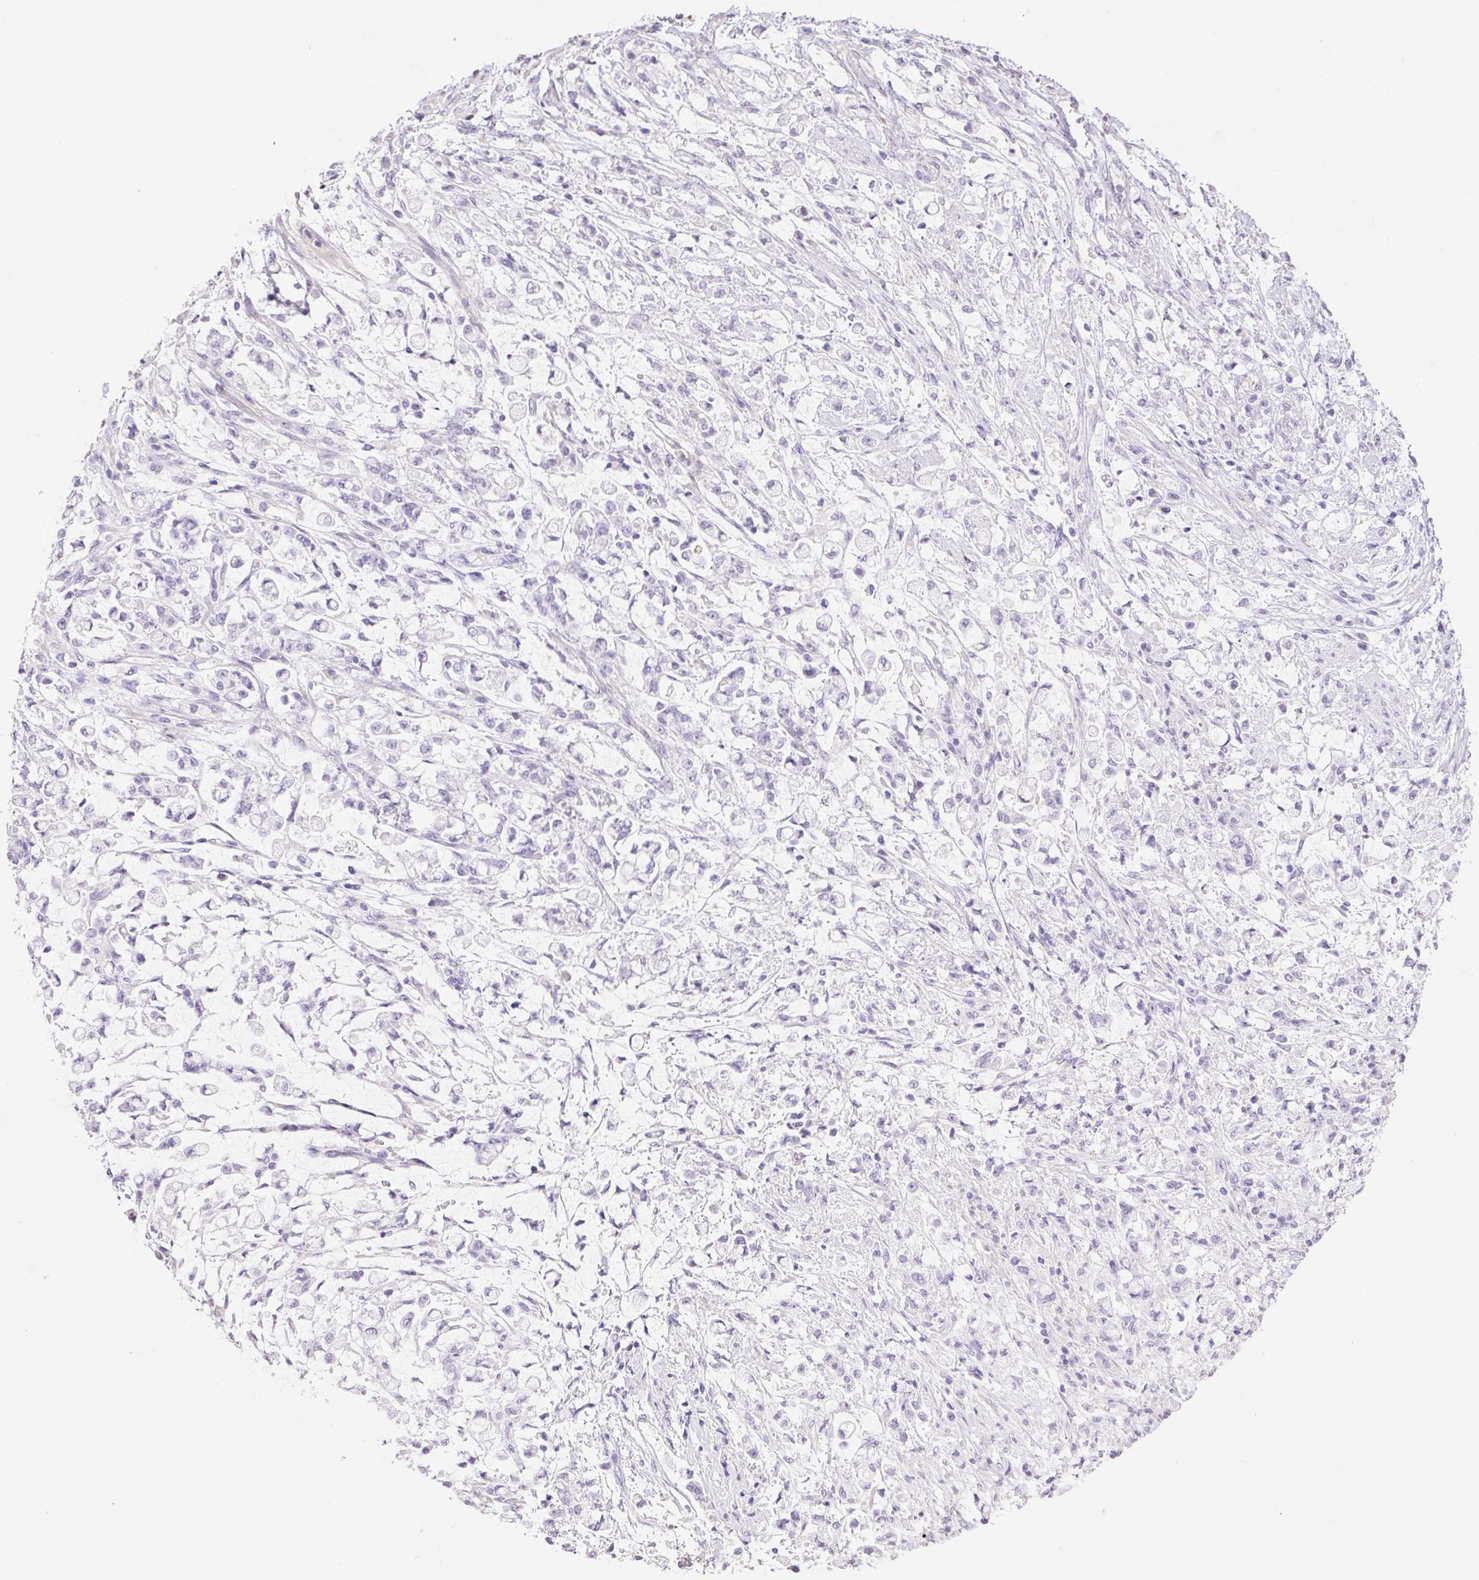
{"staining": {"intensity": "negative", "quantity": "none", "location": "none"}, "tissue": "stomach cancer", "cell_type": "Tumor cells", "image_type": "cancer", "snomed": [{"axis": "morphology", "description": "Adenocarcinoma, NOS"}, {"axis": "topography", "description": "Stomach"}], "caption": "This is an IHC photomicrograph of human adenocarcinoma (stomach). There is no positivity in tumor cells.", "gene": "HCRTR2", "patient": {"sex": "female", "age": 60}}